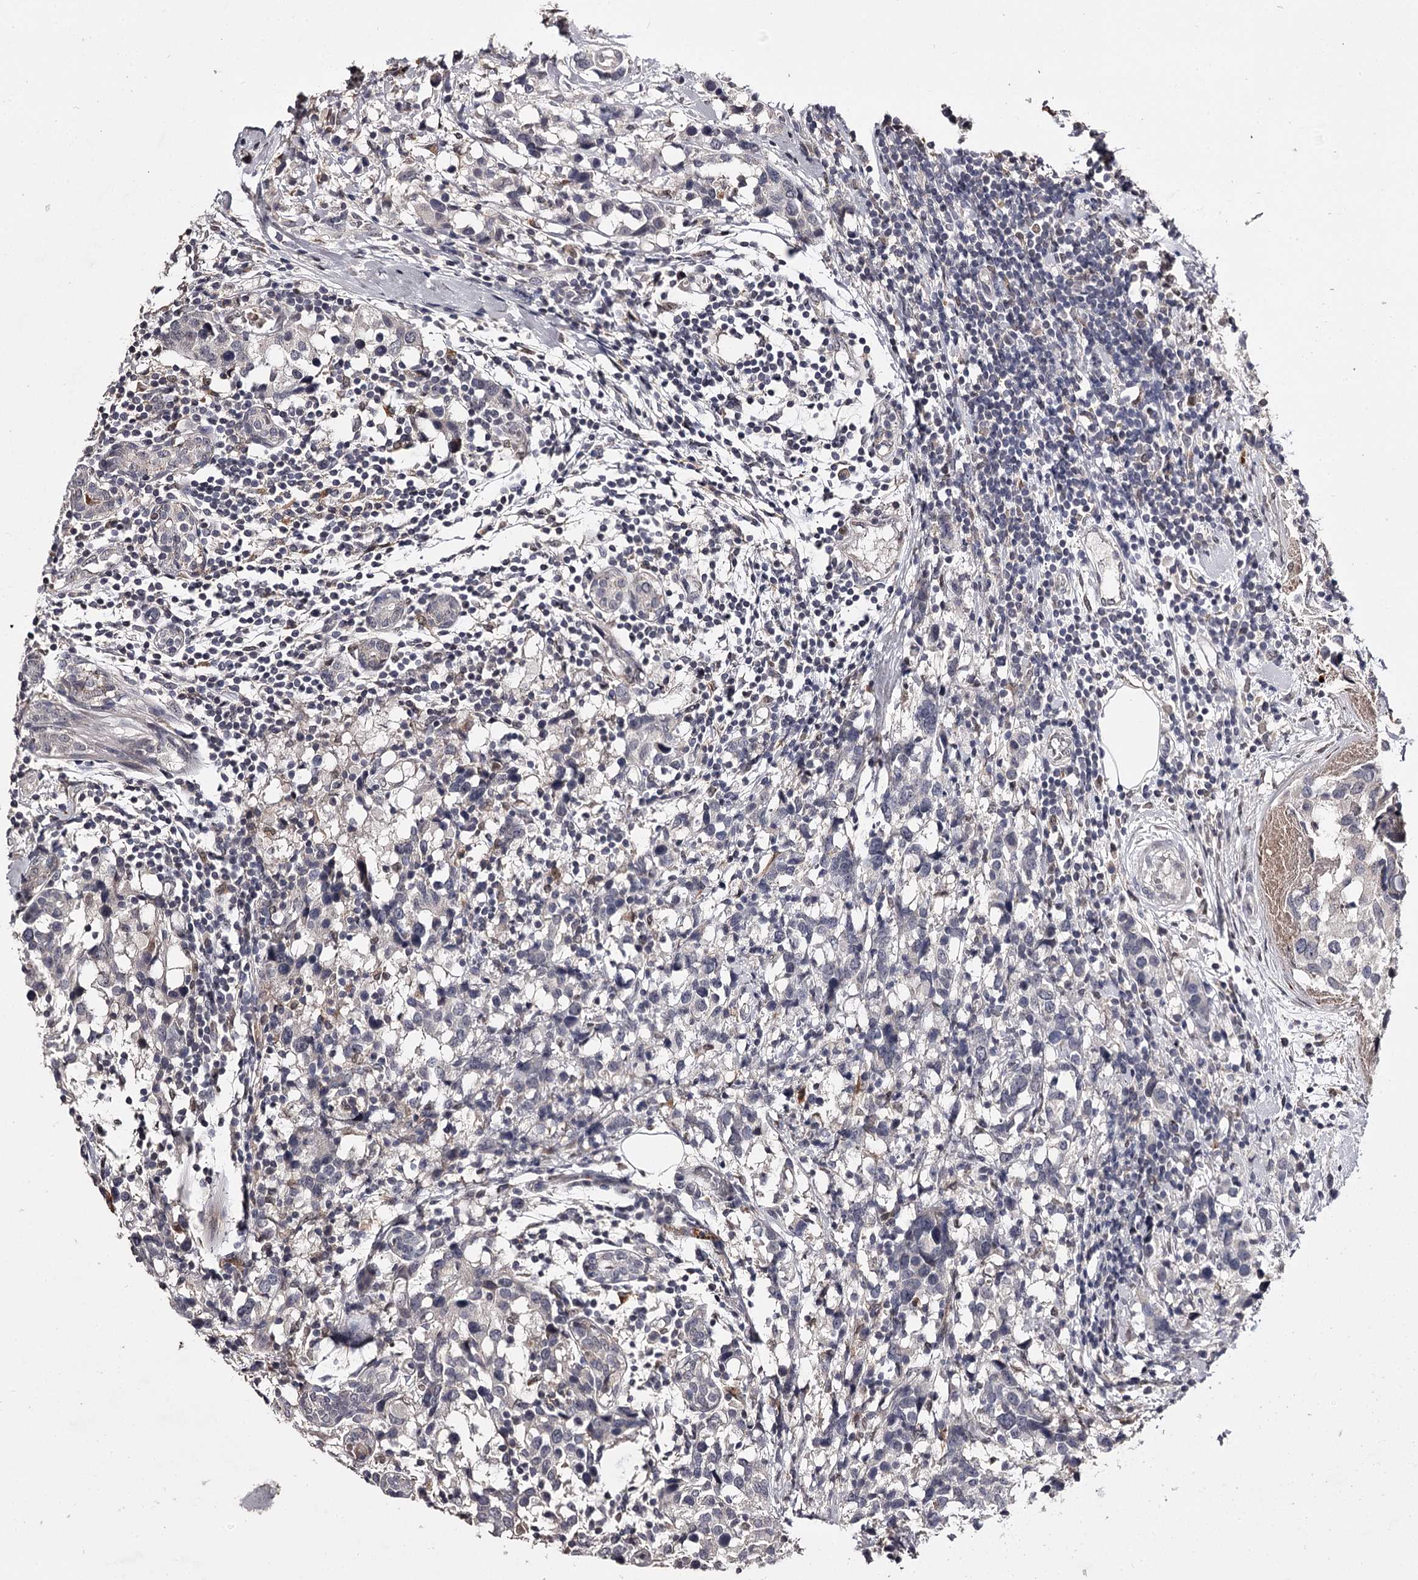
{"staining": {"intensity": "negative", "quantity": "none", "location": "none"}, "tissue": "breast cancer", "cell_type": "Tumor cells", "image_type": "cancer", "snomed": [{"axis": "morphology", "description": "Lobular carcinoma"}, {"axis": "topography", "description": "Breast"}], "caption": "Immunohistochemistry micrograph of neoplastic tissue: breast cancer (lobular carcinoma) stained with DAB (3,3'-diaminobenzidine) displays no significant protein positivity in tumor cells.", "gene": "SLC32A1", "patient": {"sex": "female", "age": 59}}